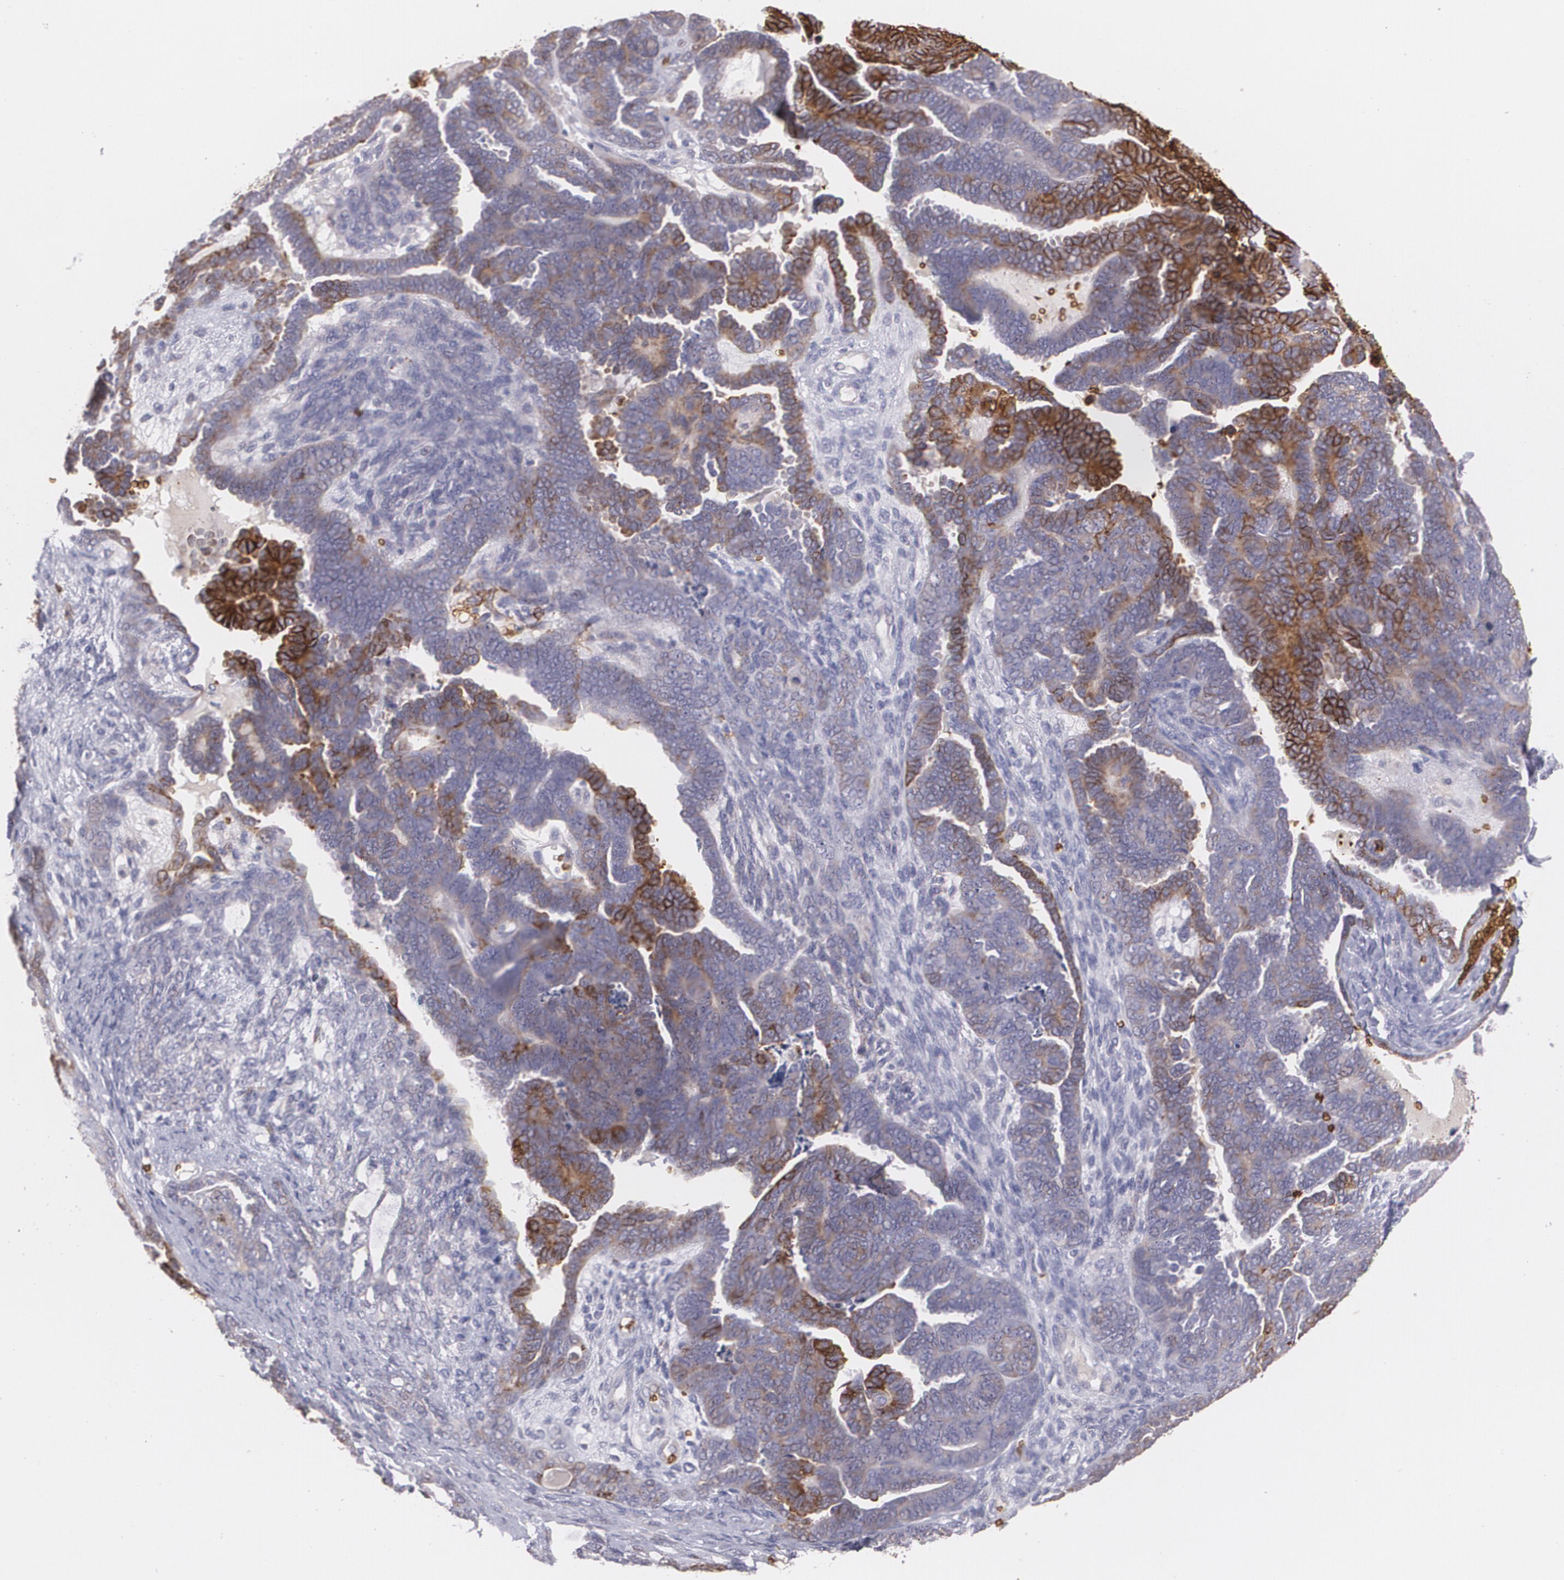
{"staining": {"intensity": "strong", "quantity": "<25%", "location": "cytoplasmic/membranous"}, "tissue": "endometrial cancer", "cell_type": "Tumor cells", "image_type": "cancer", "snomed": [{"axis": "morphology", "description": "Neoplasm, malignant, NOS"}, {"axis": "topography", "description": "Endometrium"}], "caption": "Immunohistochemistry (IHC) of endometrial neoplasm (malignant) reveals medium levels of strong cytoplasmic/membranous positivity in about <25% of tumor cells. (Brightfield microscopy of DAB IHC at high magnification).", "gene": "SLC2A1", "patient": {"sex": "female", "age": 74}}